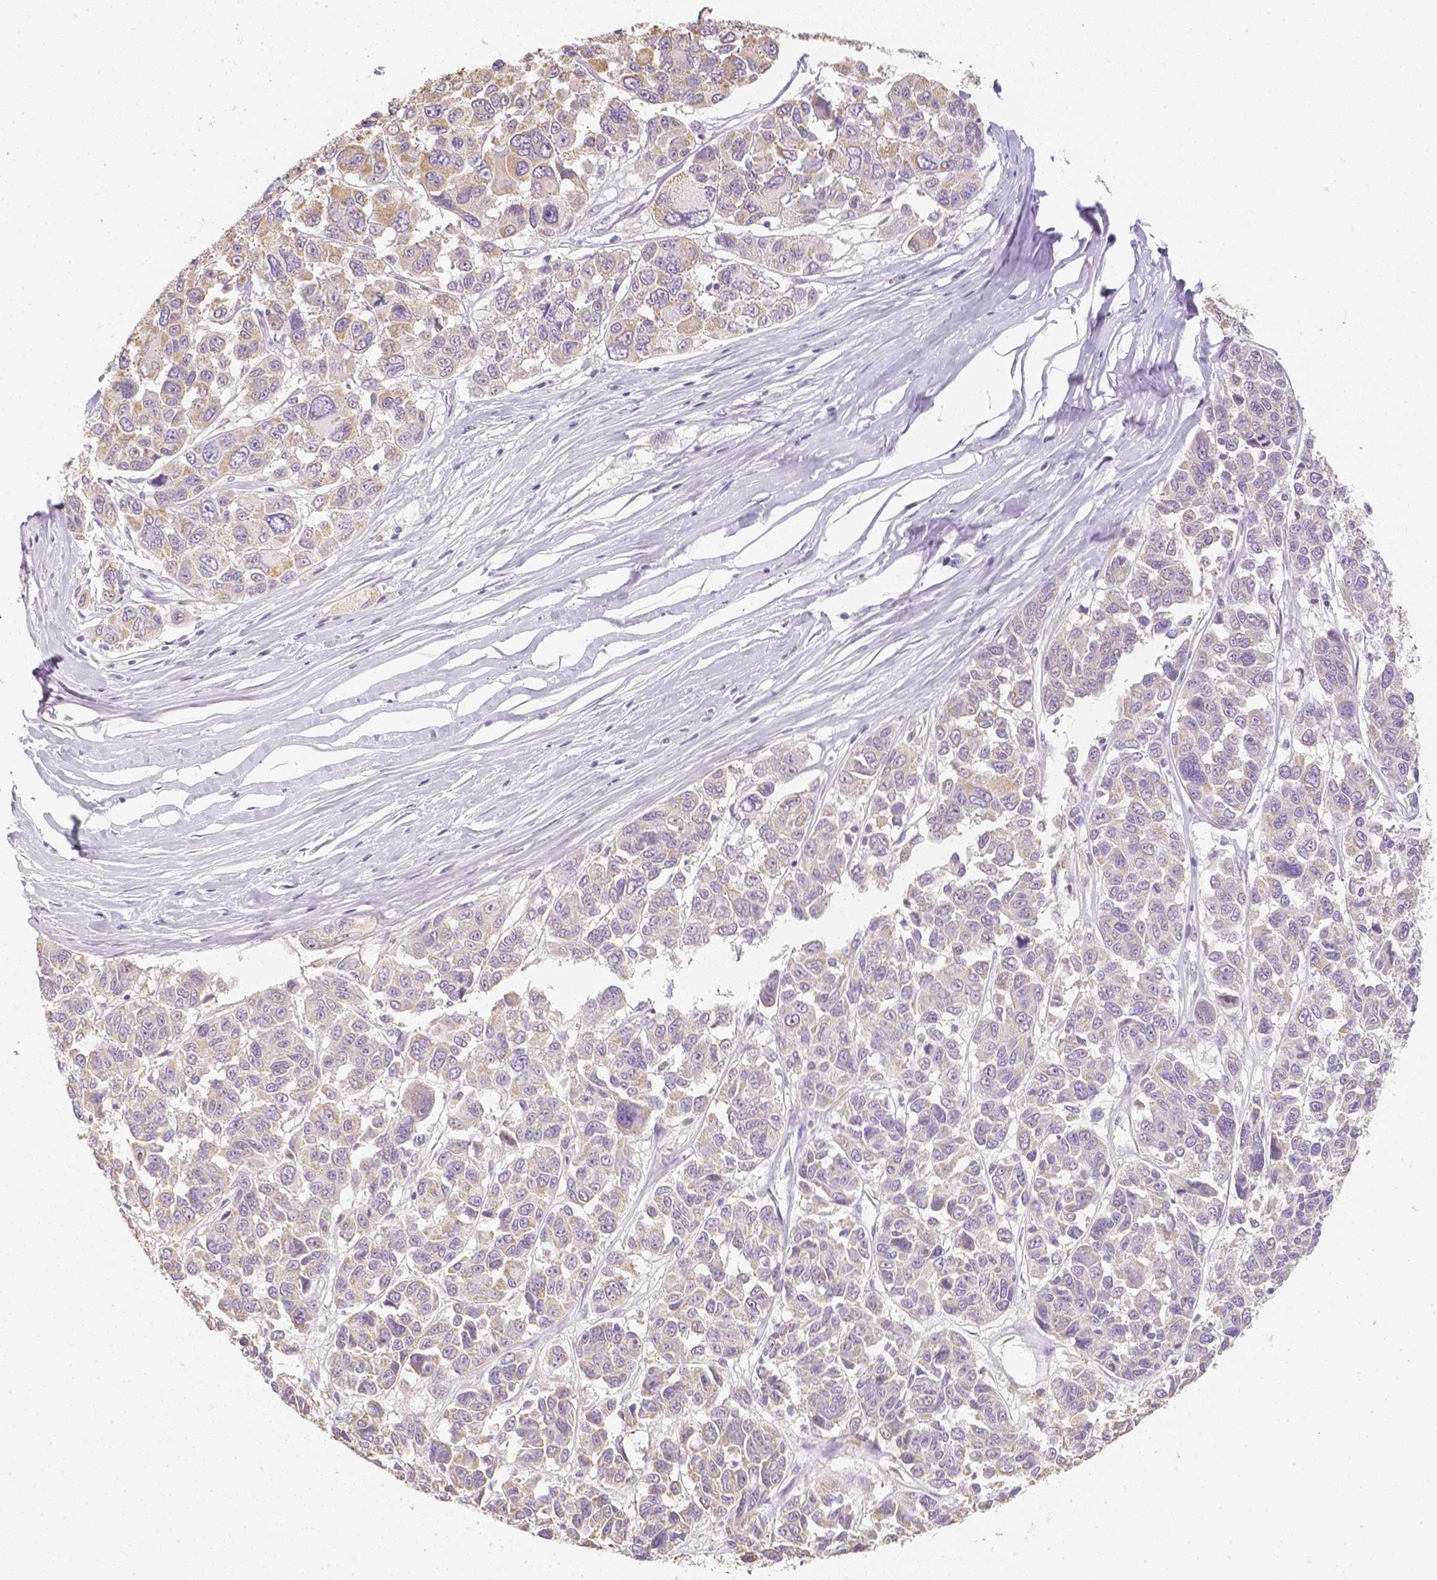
{"staining": {"intensity": "moderate", "quantity": ">75%", "location": "cytoplasmic/membranous"}, "tissue": "melanoma", "cell_type": "Tumor cells", "image_type": "cancer", "snomed": [{"axis": "morphology", "description": "Malignant melanoma, NOS"}, {"axis": "topography", "description": "Skin"}], "caption": "Malignant melanoma stained with immunohistochemistry reveals moderate cytoplasmic/membranous staining in about >75% of tumor cells.", "gene": "NVL", "patient": {"sex": "female", "age": 66}}